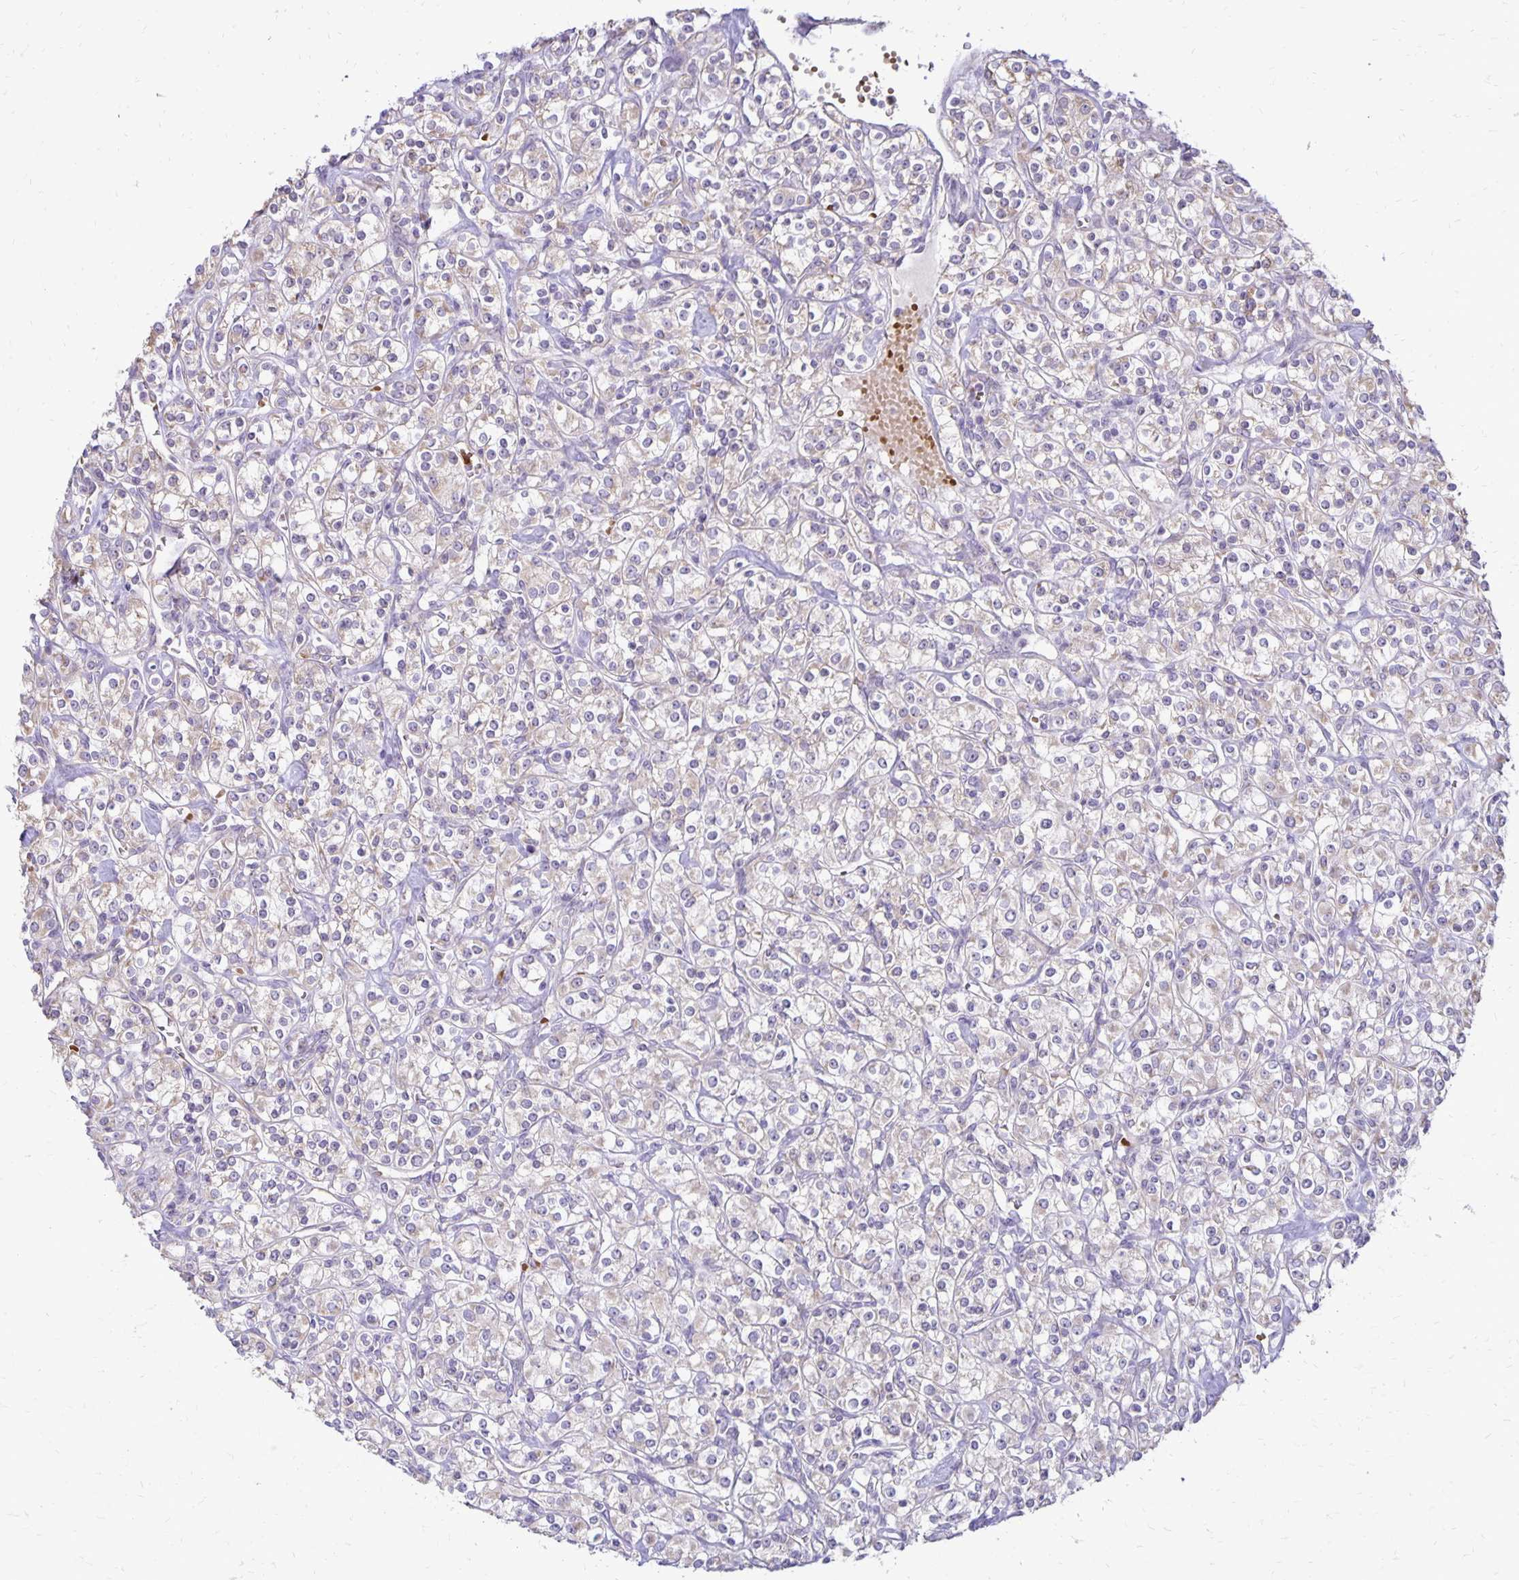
{"staining": {"intensity": "negative", "quantity": "none", "location": "none"}, "tissue": "renal cancer", "cell_type": "Tumor cells", "image_type": "cancer", "snomed": [{"axis": "morphology", "description": "Adenocarcinoma, NOS"}, {"axis": "topography", "description": "Kidney"}], "caption": "This is an IHC photomicrograph of renal cancer (adenocarcinoma). There is no positivity in tumor cells.", "gene": "FN3K", "patient": {"sex": "male", "age": 77}}